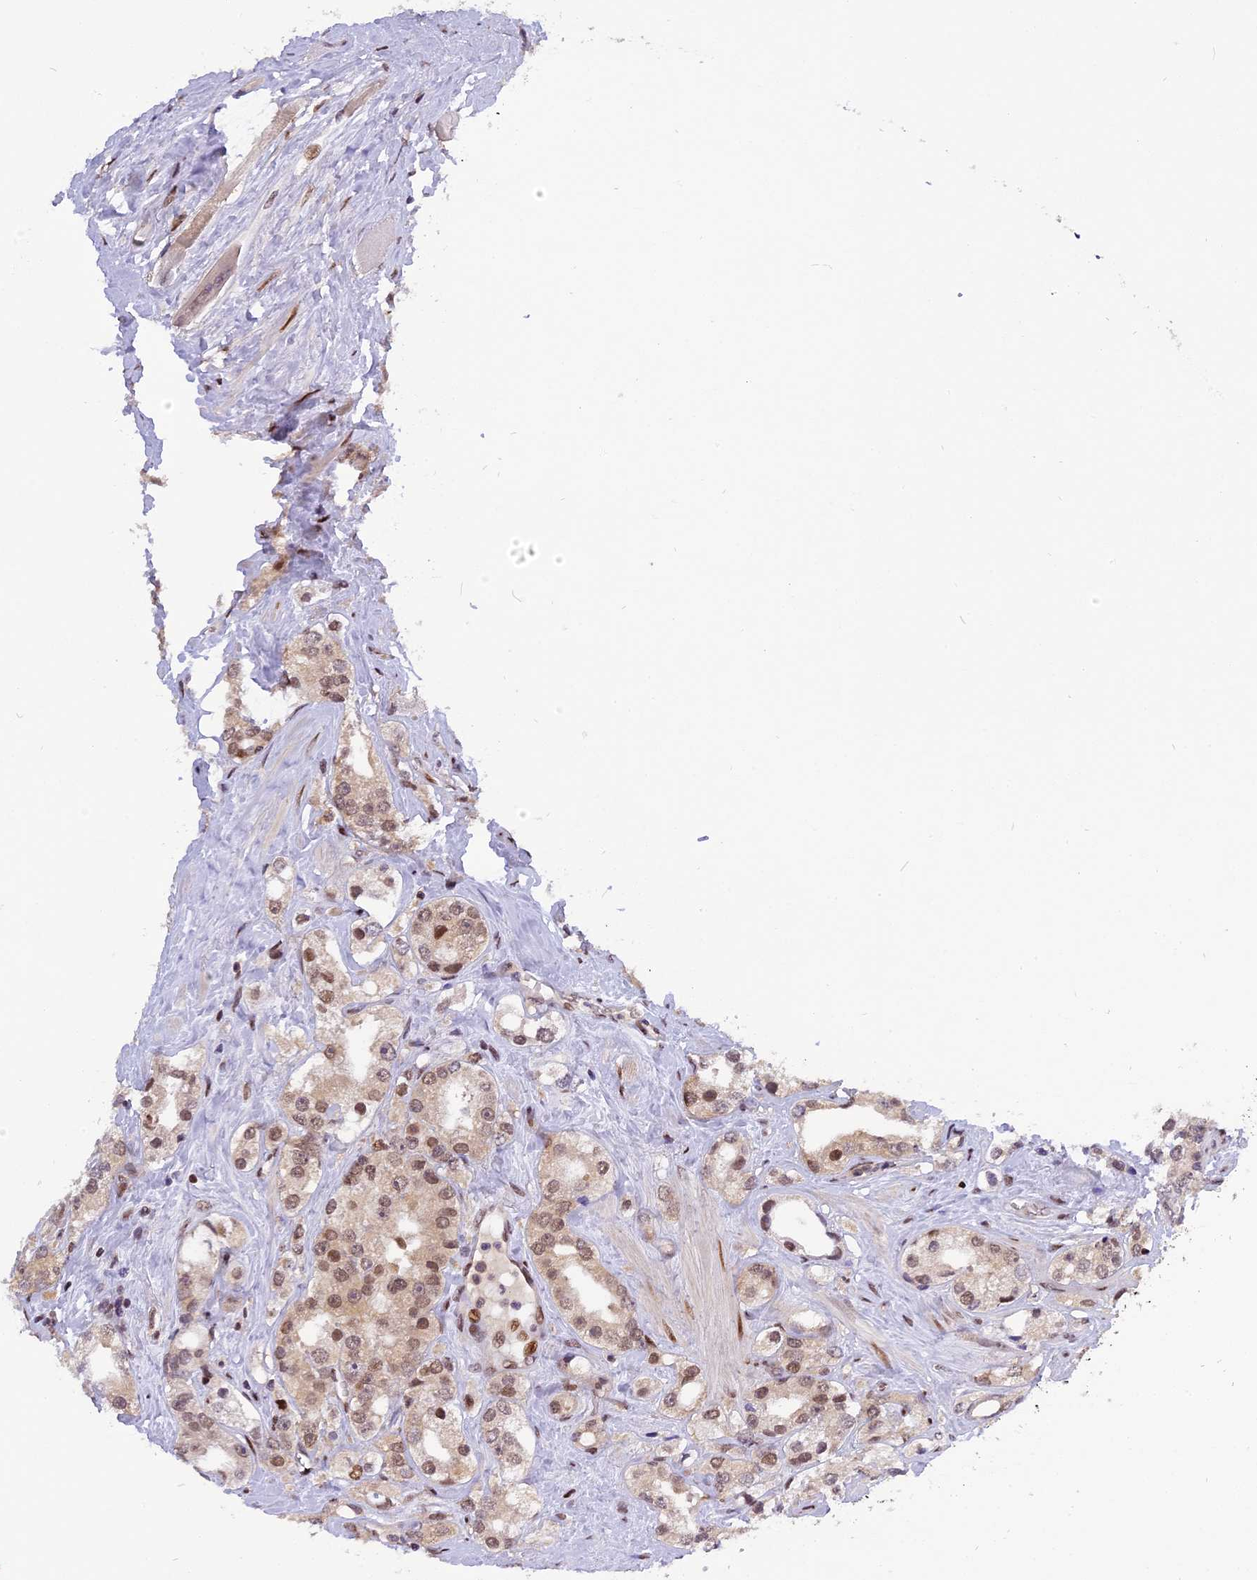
{"staining": {"intensity": "moderate", "quantity": ">75%", "location": "nuclear"}, "tissue": "prostate cancer", "cell_type": "Tumor cells", "image_type": "cancer", "snomed": [{"axis": "morphology", "description": "Adenocarcinoma, NOS"}, {"axis": "topography", "description": "Prostate"}], "caption": "Immunohistochemistry micrograph of prostate adenocarcinoma stained for a protein (brown), which displays medium levels of moderate nuclear expression in about >75% of tumor cells.", "gene": "RABGGTA", "patient": {"sex": "male", "age": 79}}